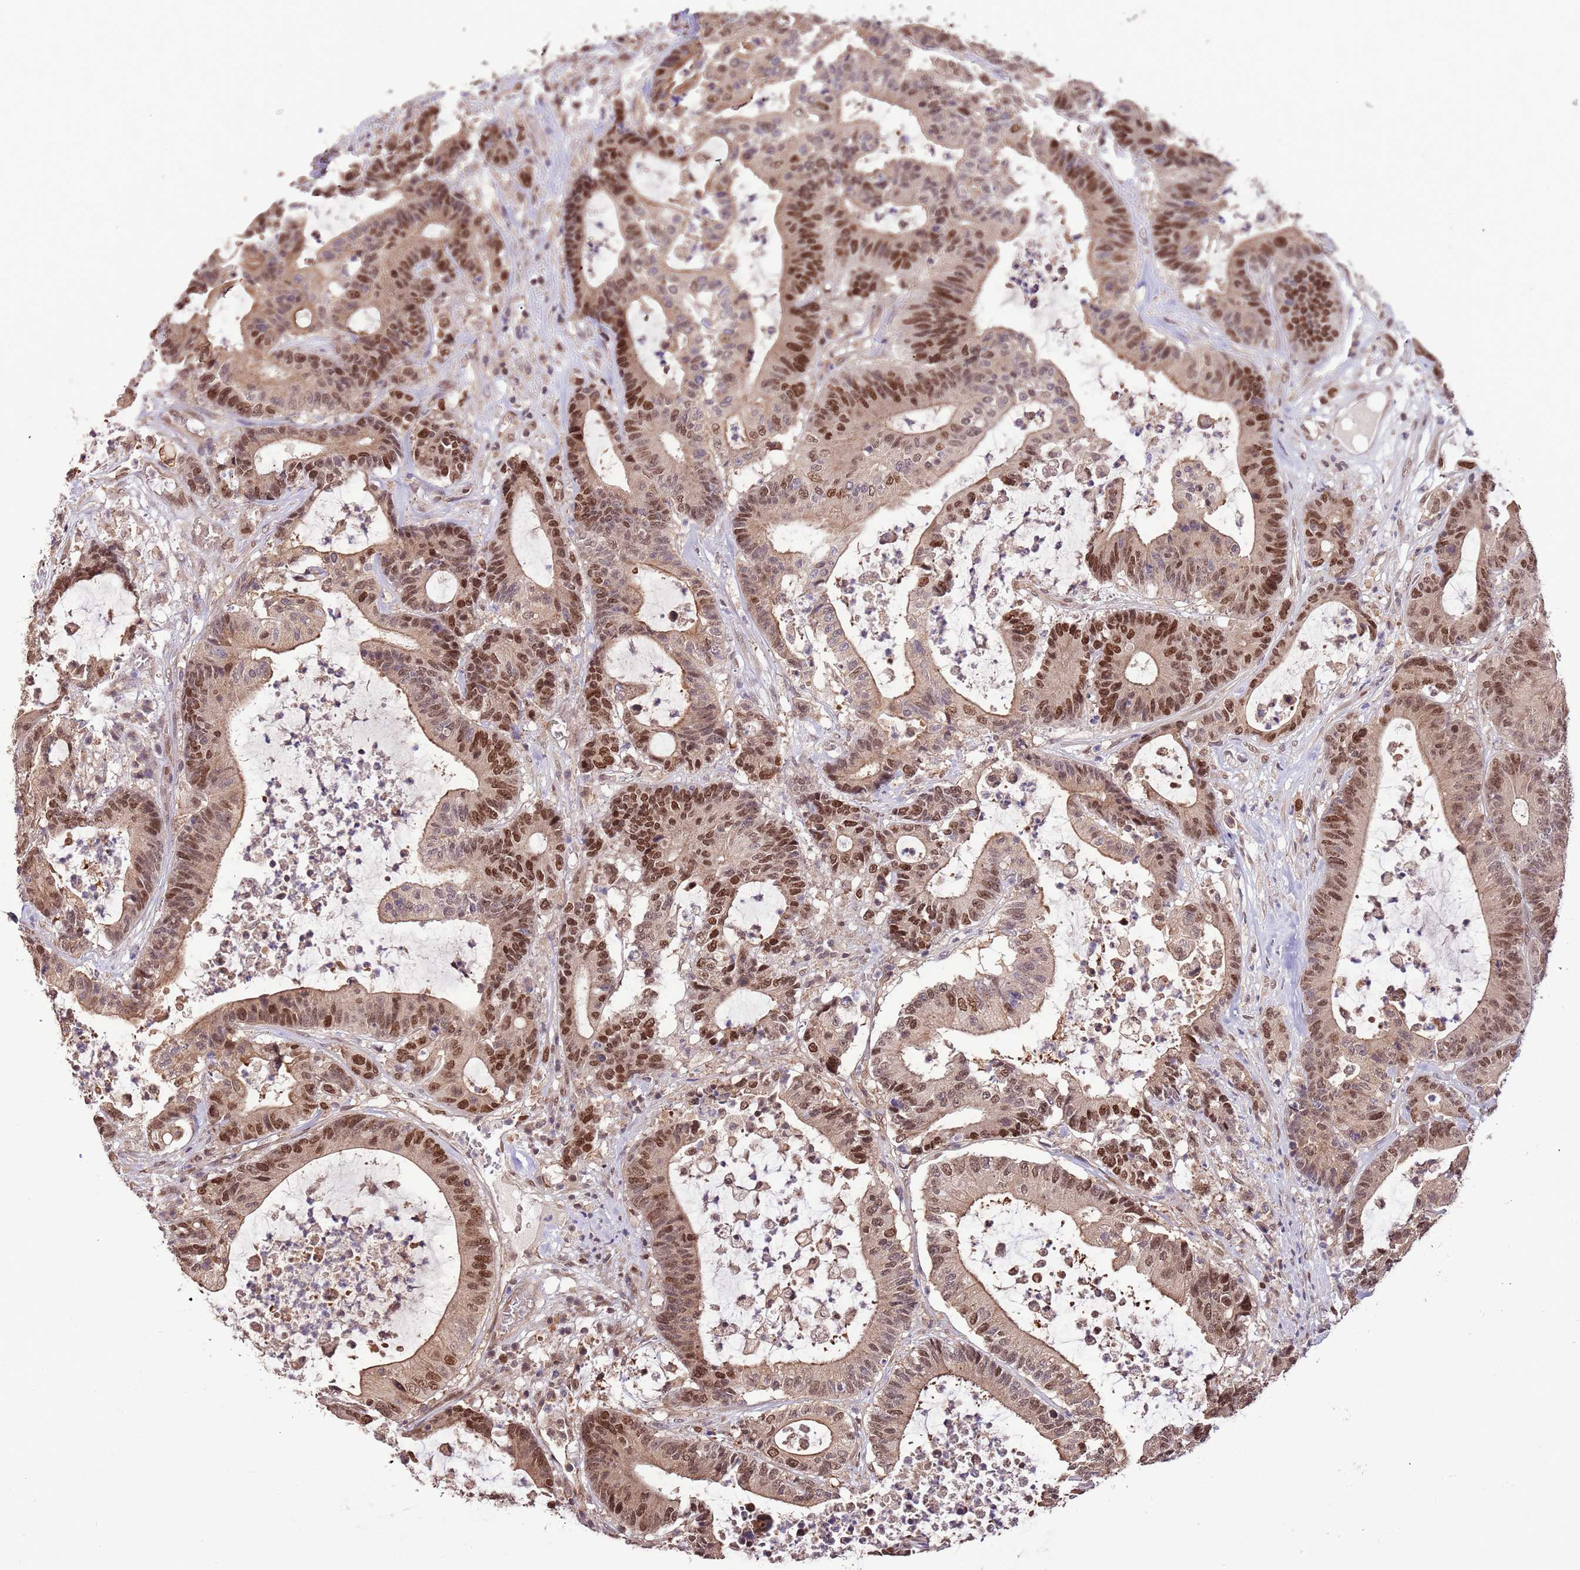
{"staining": {"intensity": "strong", "quantity": ">75%", "location": "nuclear"}, "tissue": "colorectal cancer", "cell_type": "Tumor cells", "image_type": "cancer", "snomed": [{"axis": "morphology", "description": "Adenocarcinoma, NOS"}, {"axis": "topography", "description": "Colon"}], "caption": "Approximately >75% of tumor cells in human colorectal cancer (adenocarcinoma) exhibit strong nuclear protein staining as visualized by brown immunohistochemical staining.", "gene": "RIF1", "patient": {"sex": "female", "age": 84}}